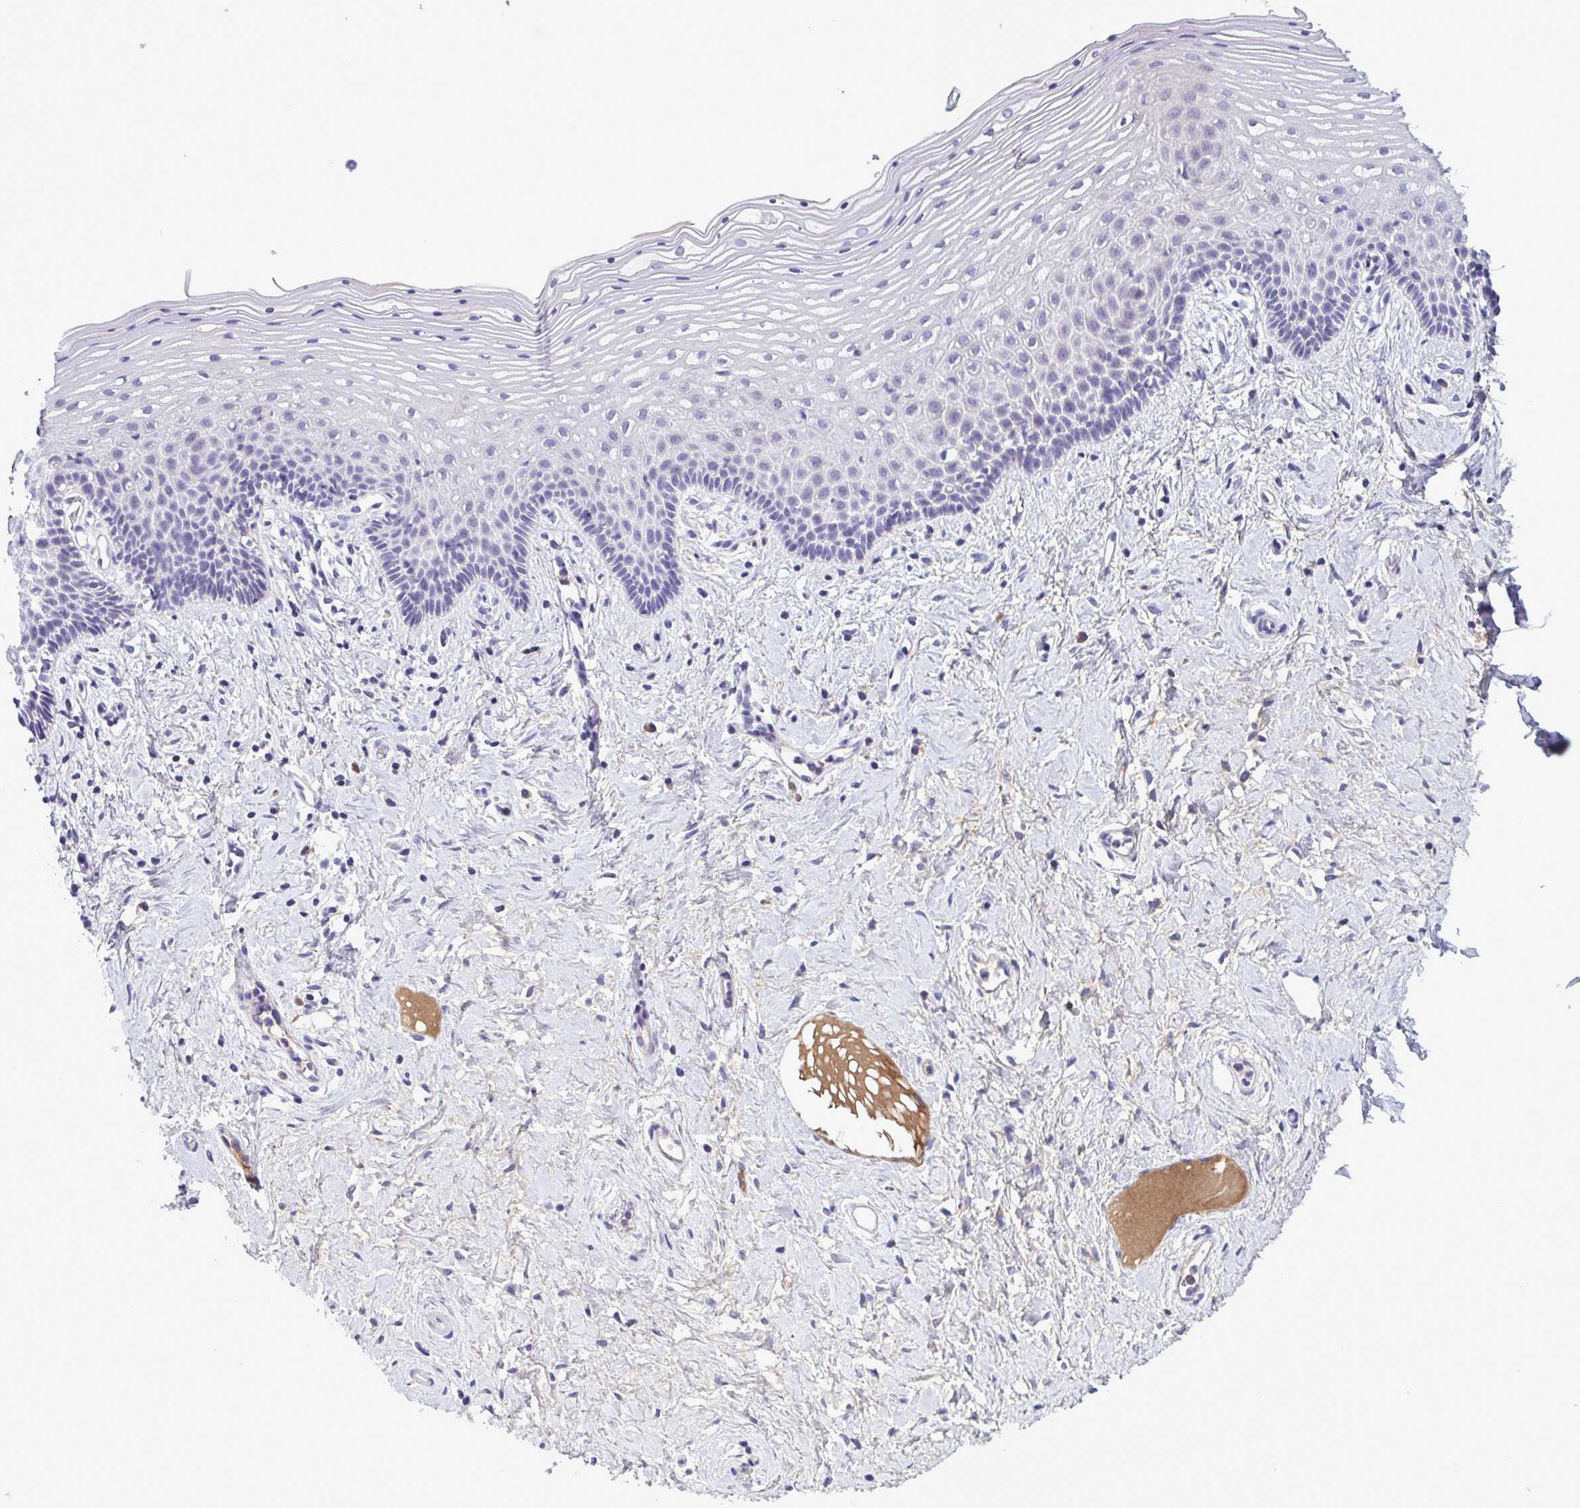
{"staining": {"intensity": "negative", "quantity": "none", "location": "none"}, "tissue": "vagina", "cell_type": "Squamous epithelial cells", "image_type": "normal", "snomed": [{"axis": "morphology", "description": "Normal tissue, NOS"}, {"axis": "topography", "description": "Vagina"}], "caption": "The photomicrograph reveals no staining of squamous epithelial cells in benign vagina. (DAB IHC visualized using brightfield microscopy, high magnification).", "gene": "F13B", "patient": {"sex": "female", "age": 42}}